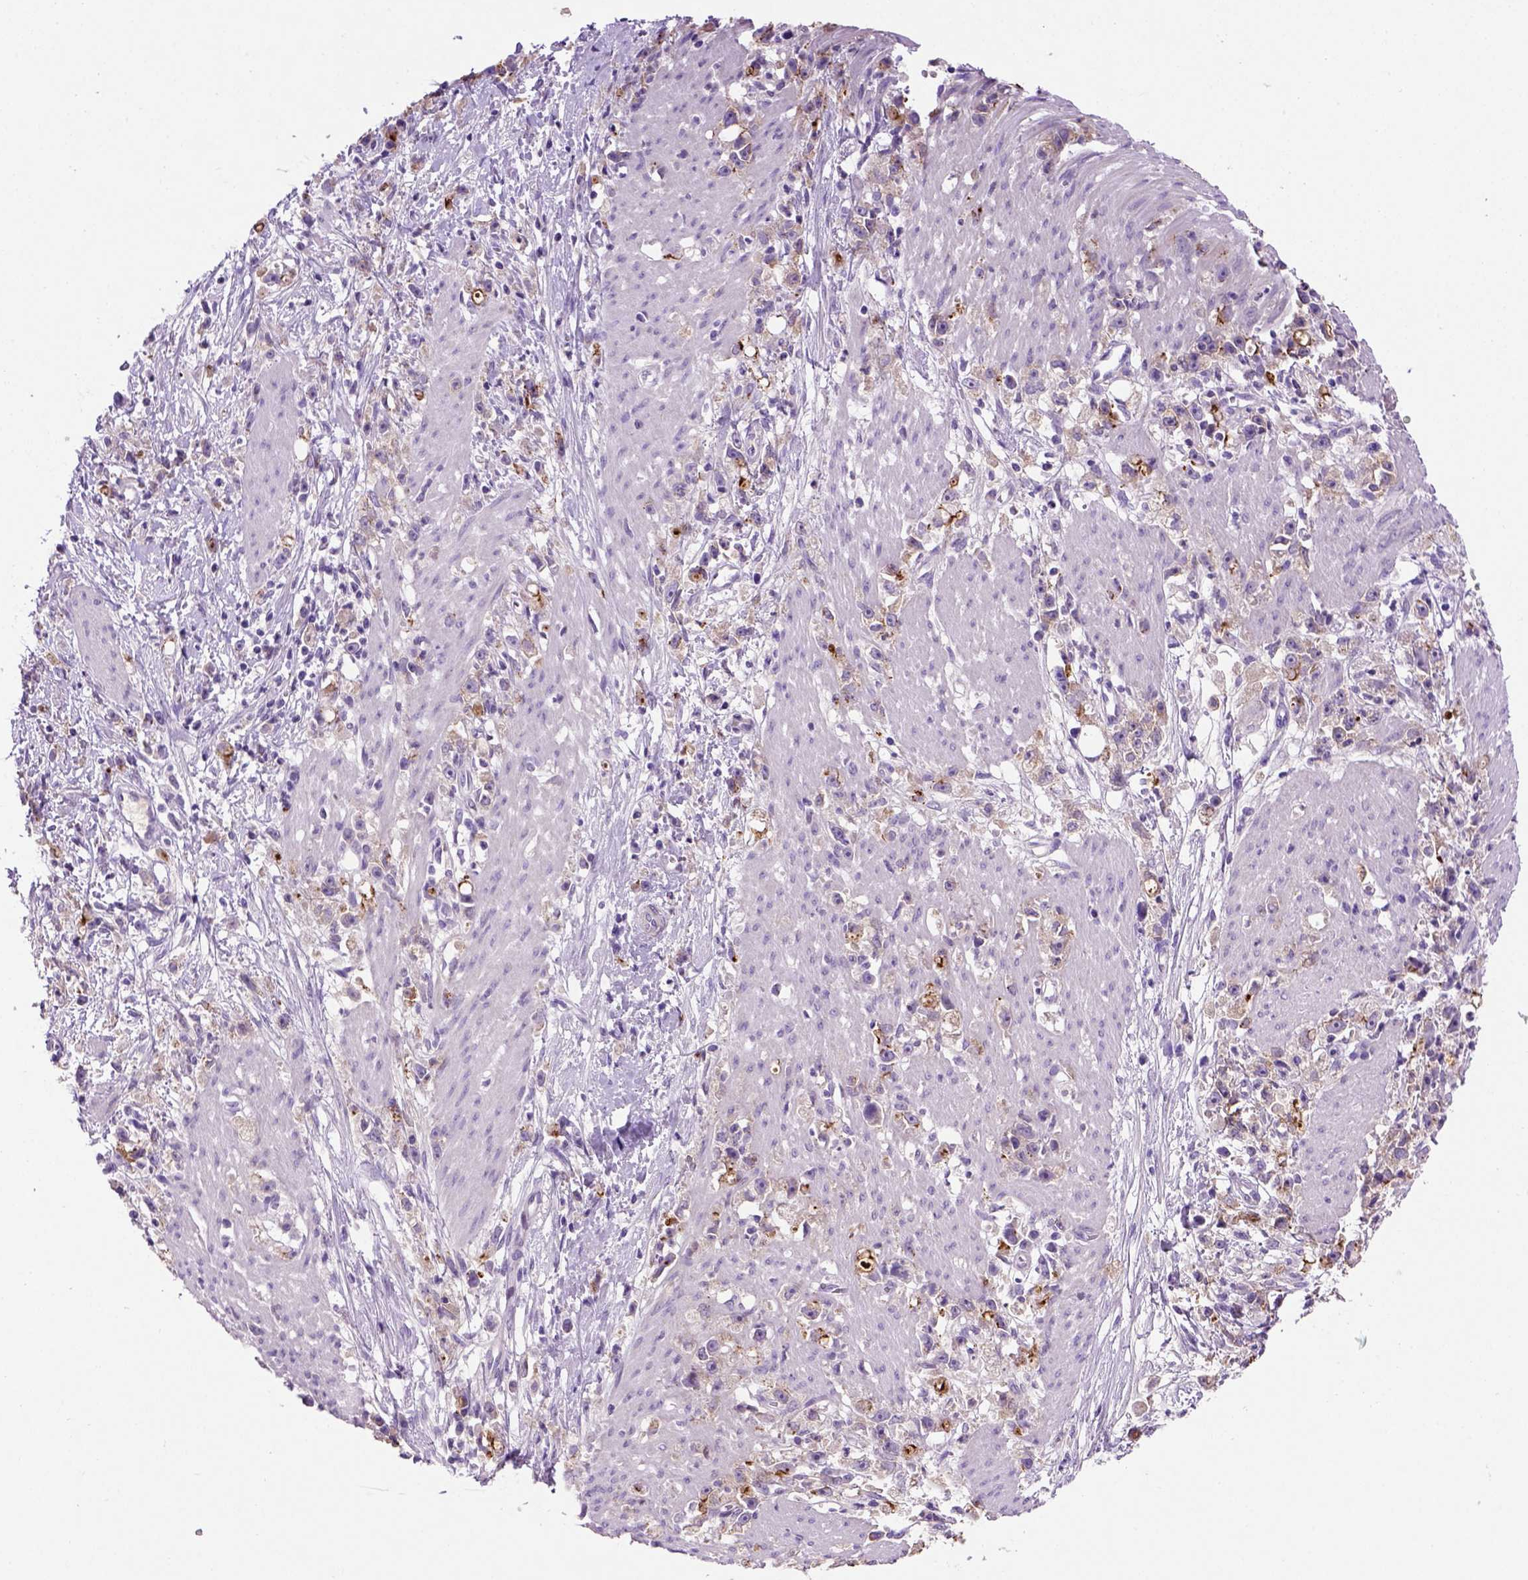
{"staining": {"intensity": "weak", "quantity": ">75%", "location": "cytoplasmic/membranous"}, "tissue": "stomach cancer", "cell_type": "Tumor cells", "image_type": "cancer", "snomed": [{"axis": "morphology", "description": "Adenocarcinoma, NOS"}, {"axis": "topography", "description": "Stomach"}], "caption": "Adenocarcinoma (stomach) stained with immunohistochemistry (IHC) demonstrates weak cytoplasmic/membranous expression in about >75% of tumor cells.", "gene": "CDH1", "patient": {"sex": "female", "age": 59}}